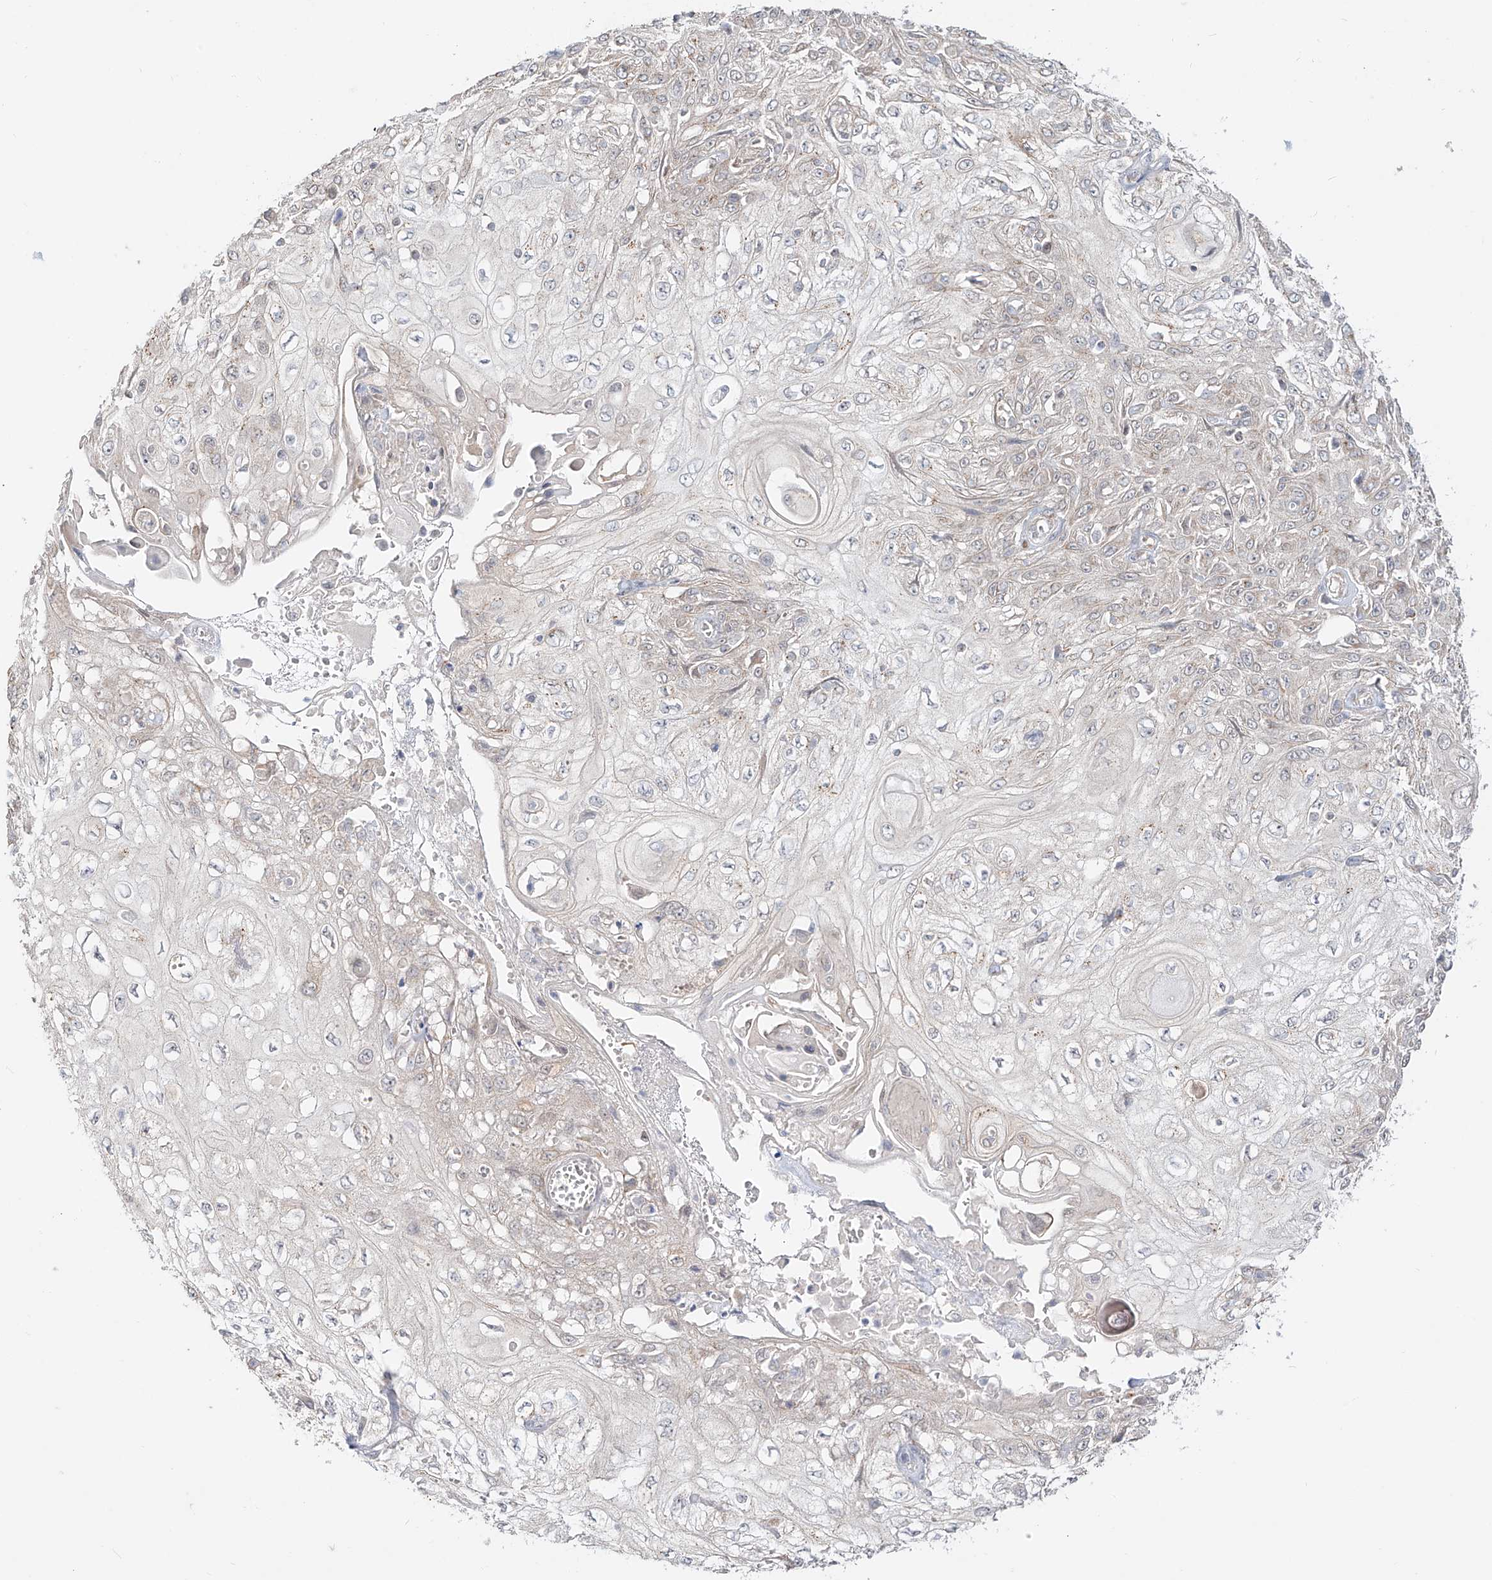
{"staining": {"intensity": "weak", "quantity": "<25%", "location": "cytoplasmic/membranous"}, "tissue": "skin cancer", "cell_type": "Tumor cells", "image_type": "cancer", "snomed": [{"axis": "morphology", "description": "Squamous cell carcinoma, NOS"}, {"axis": "morphology", "description": "Squamous cell carcinoma, metastatic, NOS"}, {"axis": "topography", "description": "Skin"}, {"axis": "topography", "description": "Lymph node"}], "caption": "A high-resolution photomicrograph shows immunohistochemistry staining of squamous cell carcinoma (skin), which shows no significant expression in tumor cells.", "gene": "BSDC1", "patient": {"sex": "male", "age": 75}}